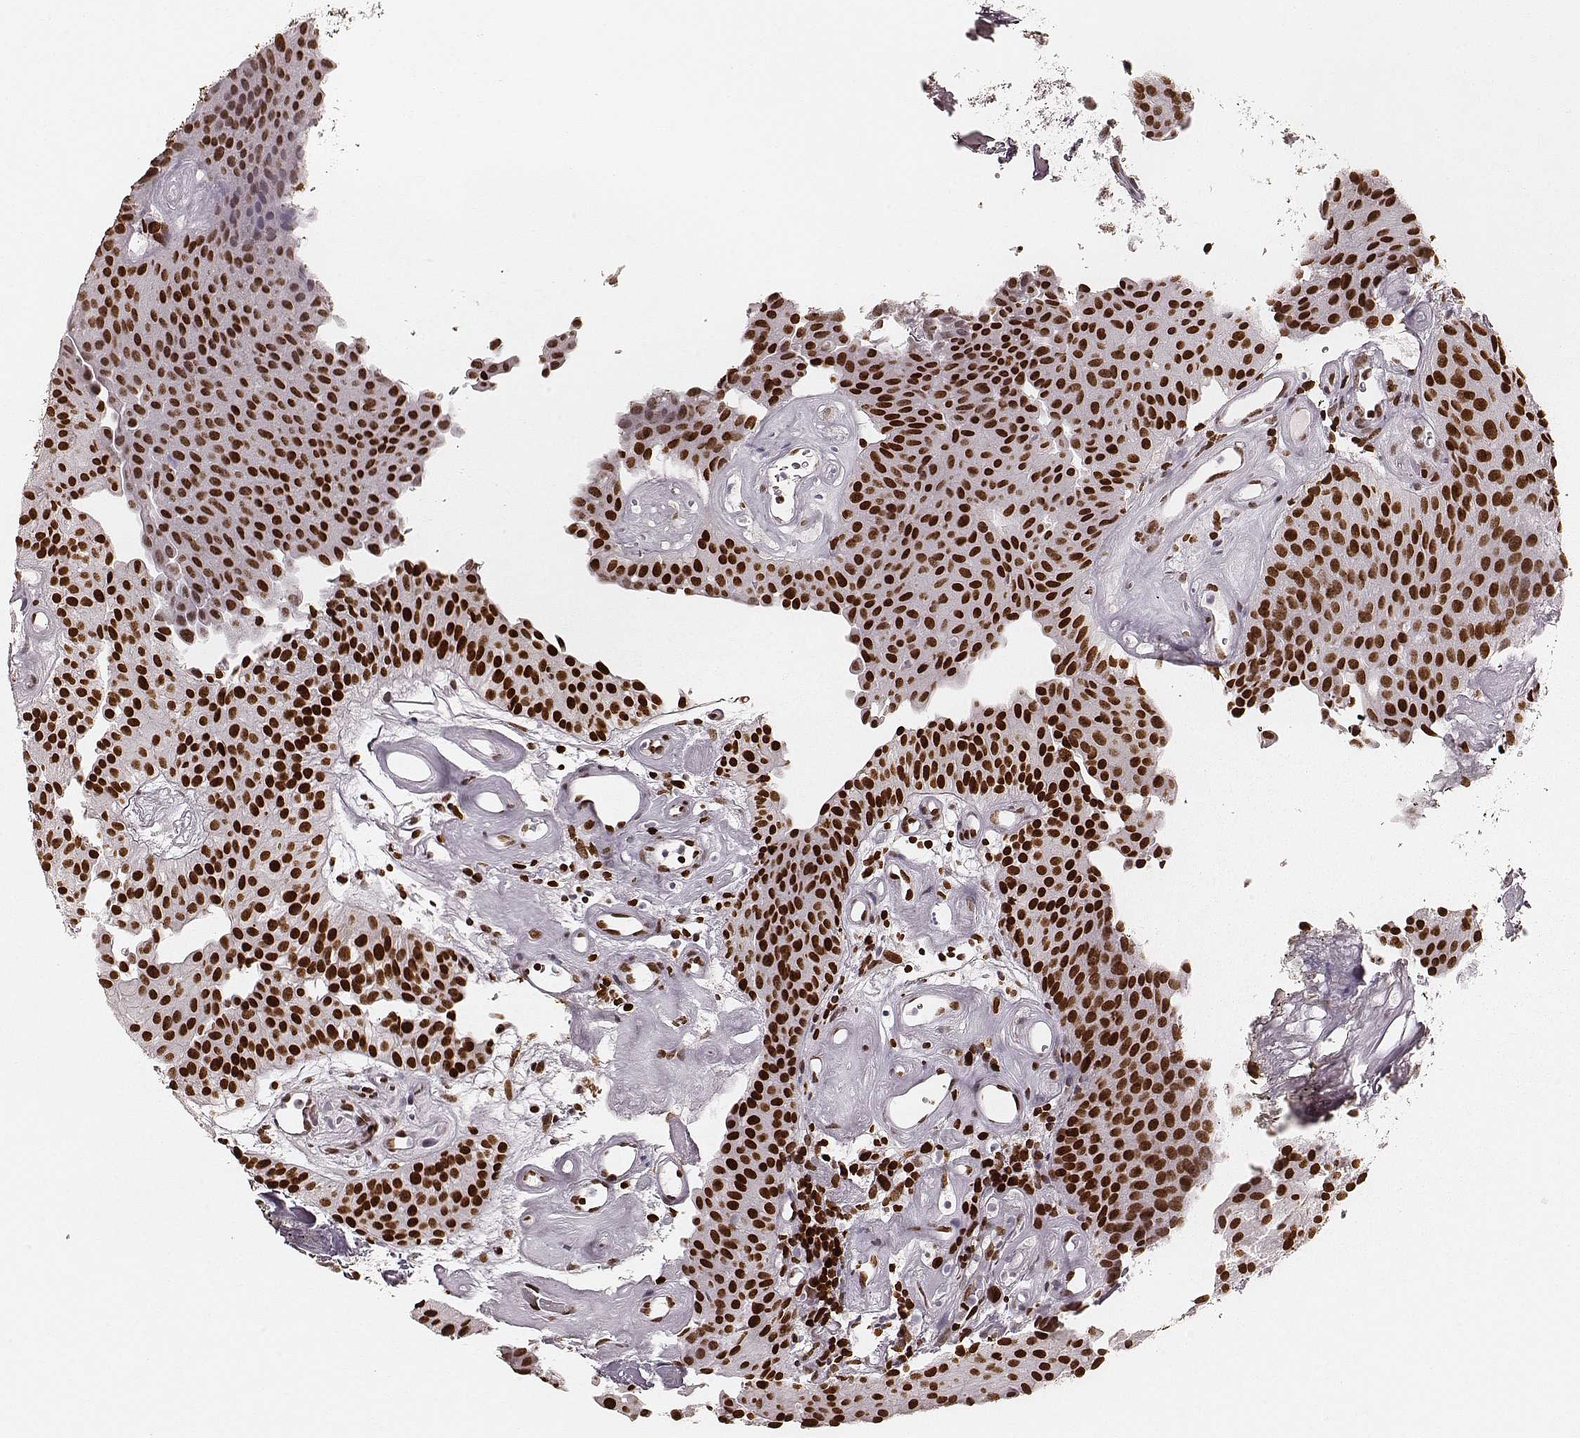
{"staining": {"intensity": "strong", "quantity": ">75%", "location": "nuclear"}, "tissue": "urothelial cancer", "cell_type": "Tumor cells", "image_type": "cancer", "snomed": [{"axis": "morphology", "description": "Urothelial carcinoma, Low grade"}, {"axis": "topography", "description": "Urinary bladder"}], "caption": "Tumor cells show high levels of strong nuclear expression in about >75% of cells in human urothelial carcinoma (low-grade).", "gene": "PARP1", "patient": {"sex": "female", "age": 87}}